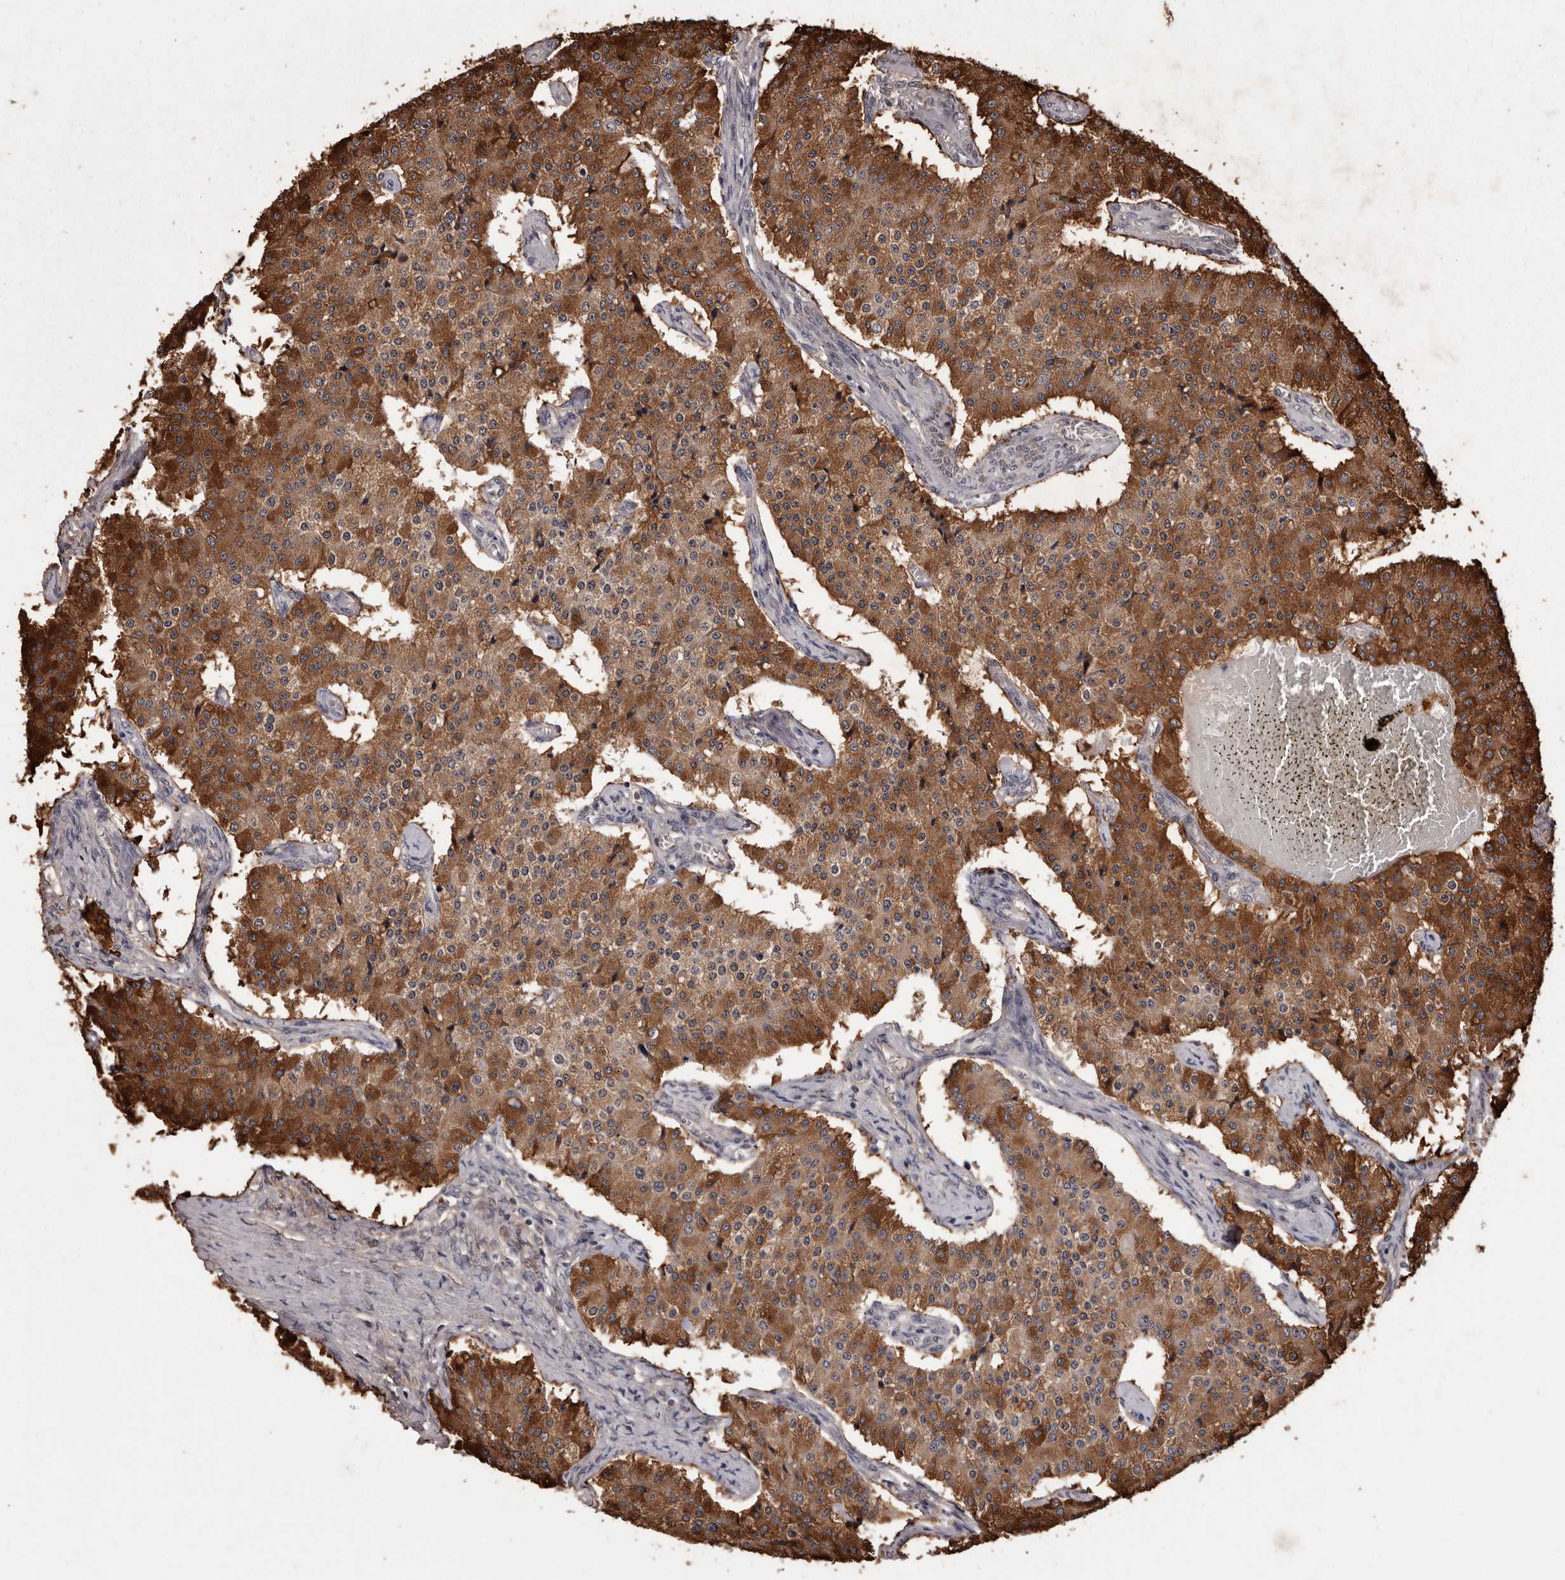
{"staining": {"intensity": "strong", "quantity": ">75%", "location": "cytoplasmic/membranous"}, "tissue": "carcinoid", "cell_type": "Tumor cells", "image_type": "cancer", "snomed": [{"axis": "morphology", "description": "Carcinoid, malignant, NOS"}, {"axis": "topography", "description": "Colon"}], "caption": "A high-resolution image shows immunohistochemistry staining of carcinoid (malignant), which exhibits strong cytoplasmic/membranous positivity in approximately >75% of tumor cells.", "gene": "CELF3", "patient": {"sex": "female", "age": 52}}